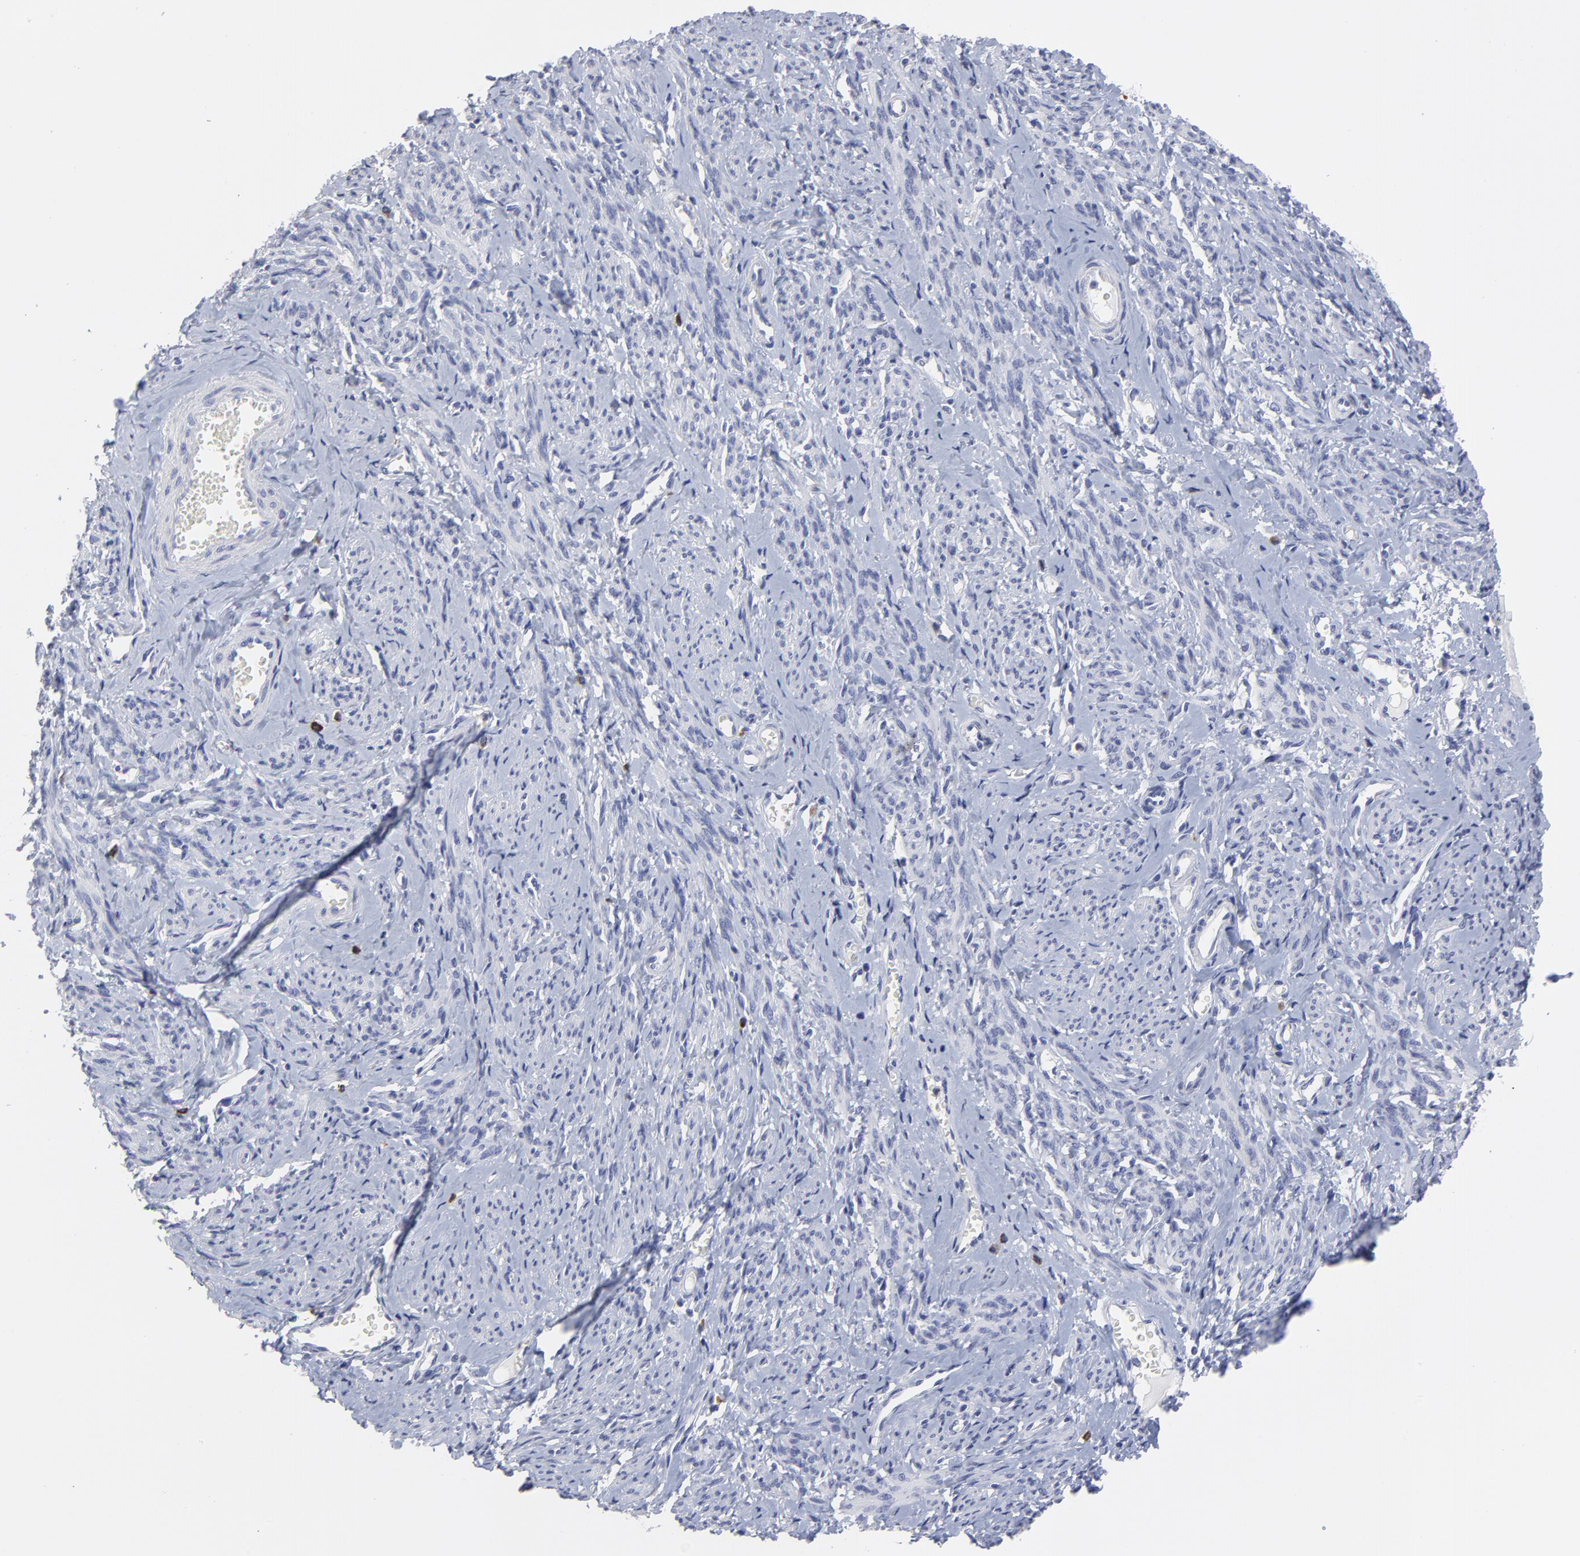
{"staining": {"intensity": "negative", "quantity": "none", "location": "none"}, "tissue": "smooth muscle", "cell_type": "Smooth muscle cells", "image_type": "normal", "snomed": [{"axis": "morphology", "description": "Normal tissue, NOS"}, {"axis": "topography", "description": "Cervix"}, {"axis": "topography", "description": "Endometrium"}], "caption": "Immunohistochemistry (IHC) histopathology image of benign human smooth muscle stained for a protein (brown), which reveals no expression in smooth muscle cells.", "gene": "SMARCA1", "patient": {"sex": "female", "age": 65}}